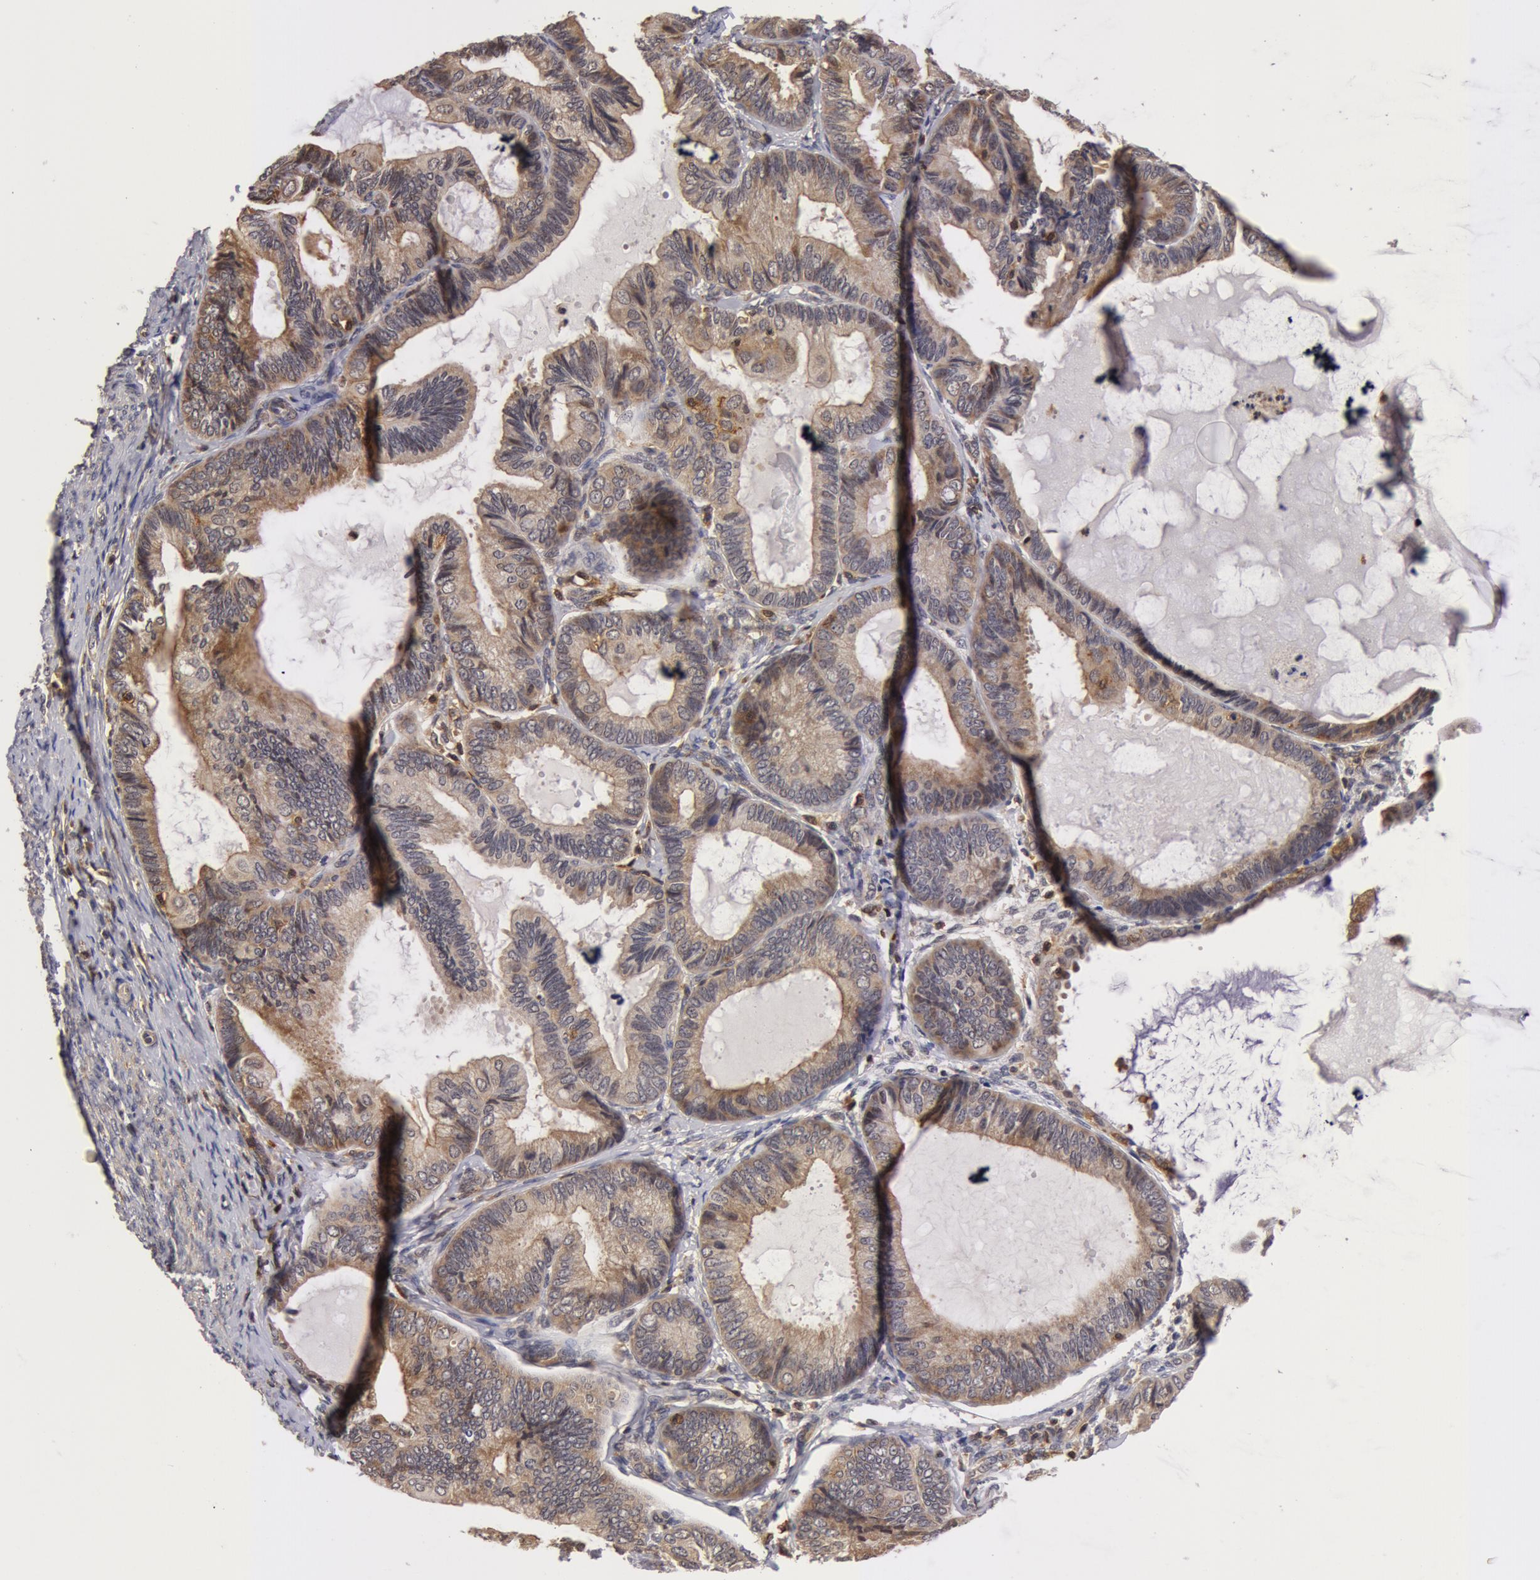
{"staining": {"intensity": "negative", "quantity": "none", "location": "none"}, "tissue": "endometrial cancer", "cell_type": "Tumor cells", "image_type": "cancer", "snomed": [{"axis": "morphology", "description": "Adenocarcinoma, NOS"}, {"axis": "topography", "description": "Endometrium"}], "caption": "Immunohistochemistry (IHC) of human adenocarcinoma (endometrial) exhibits no positivity in tumor cells. Brightfield microscopy of immunohistochemistry stained with DAB (brown) and hematoxylin (blue), captured at high magnification.", "gene": "ZNF350", "patient": {"sex": "female", "age": 63}}